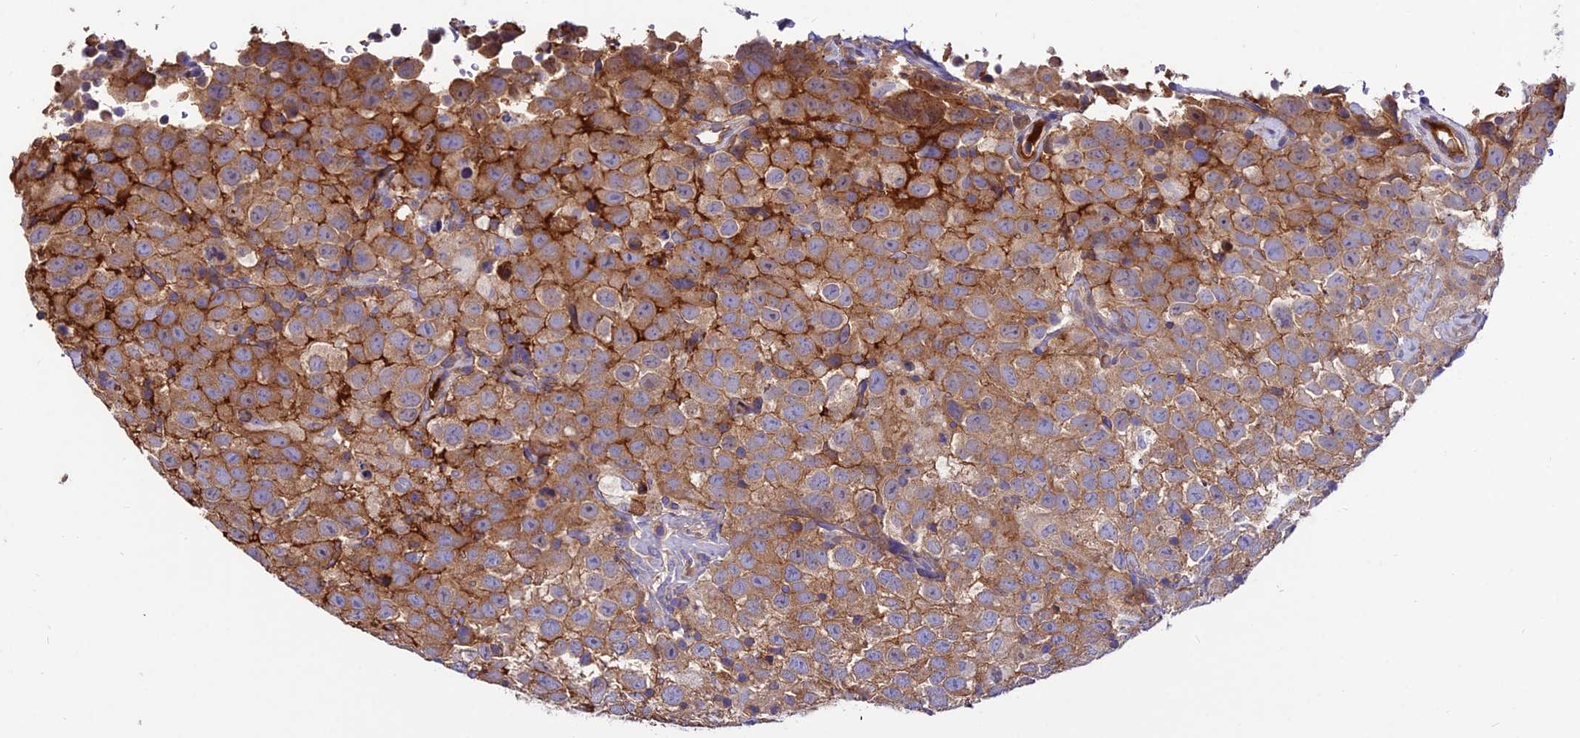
{"staining": {"intensity": "moderate", "quantity": ">75%", "location": "cytoplasmic/membranous"}, "tissue": "testis cancer", "cell_type": "Tumor cells", "image_type": "cancer", "snomed": [{"axis": "morphology", "description": "Seminoma, NOS"}, {"axis": "topography", "description": "Testis"}], "caption": "Testis seminoma stained for a protein shows moderate cytoplasmic/membranous positivity in tumor cells. (Stains: DAB in brown, nuclei in blue, Microscopy: brightfield microscopy at high magnification).", "gene": "PYM1", "patient": {"sex": "male", "age": 41}}